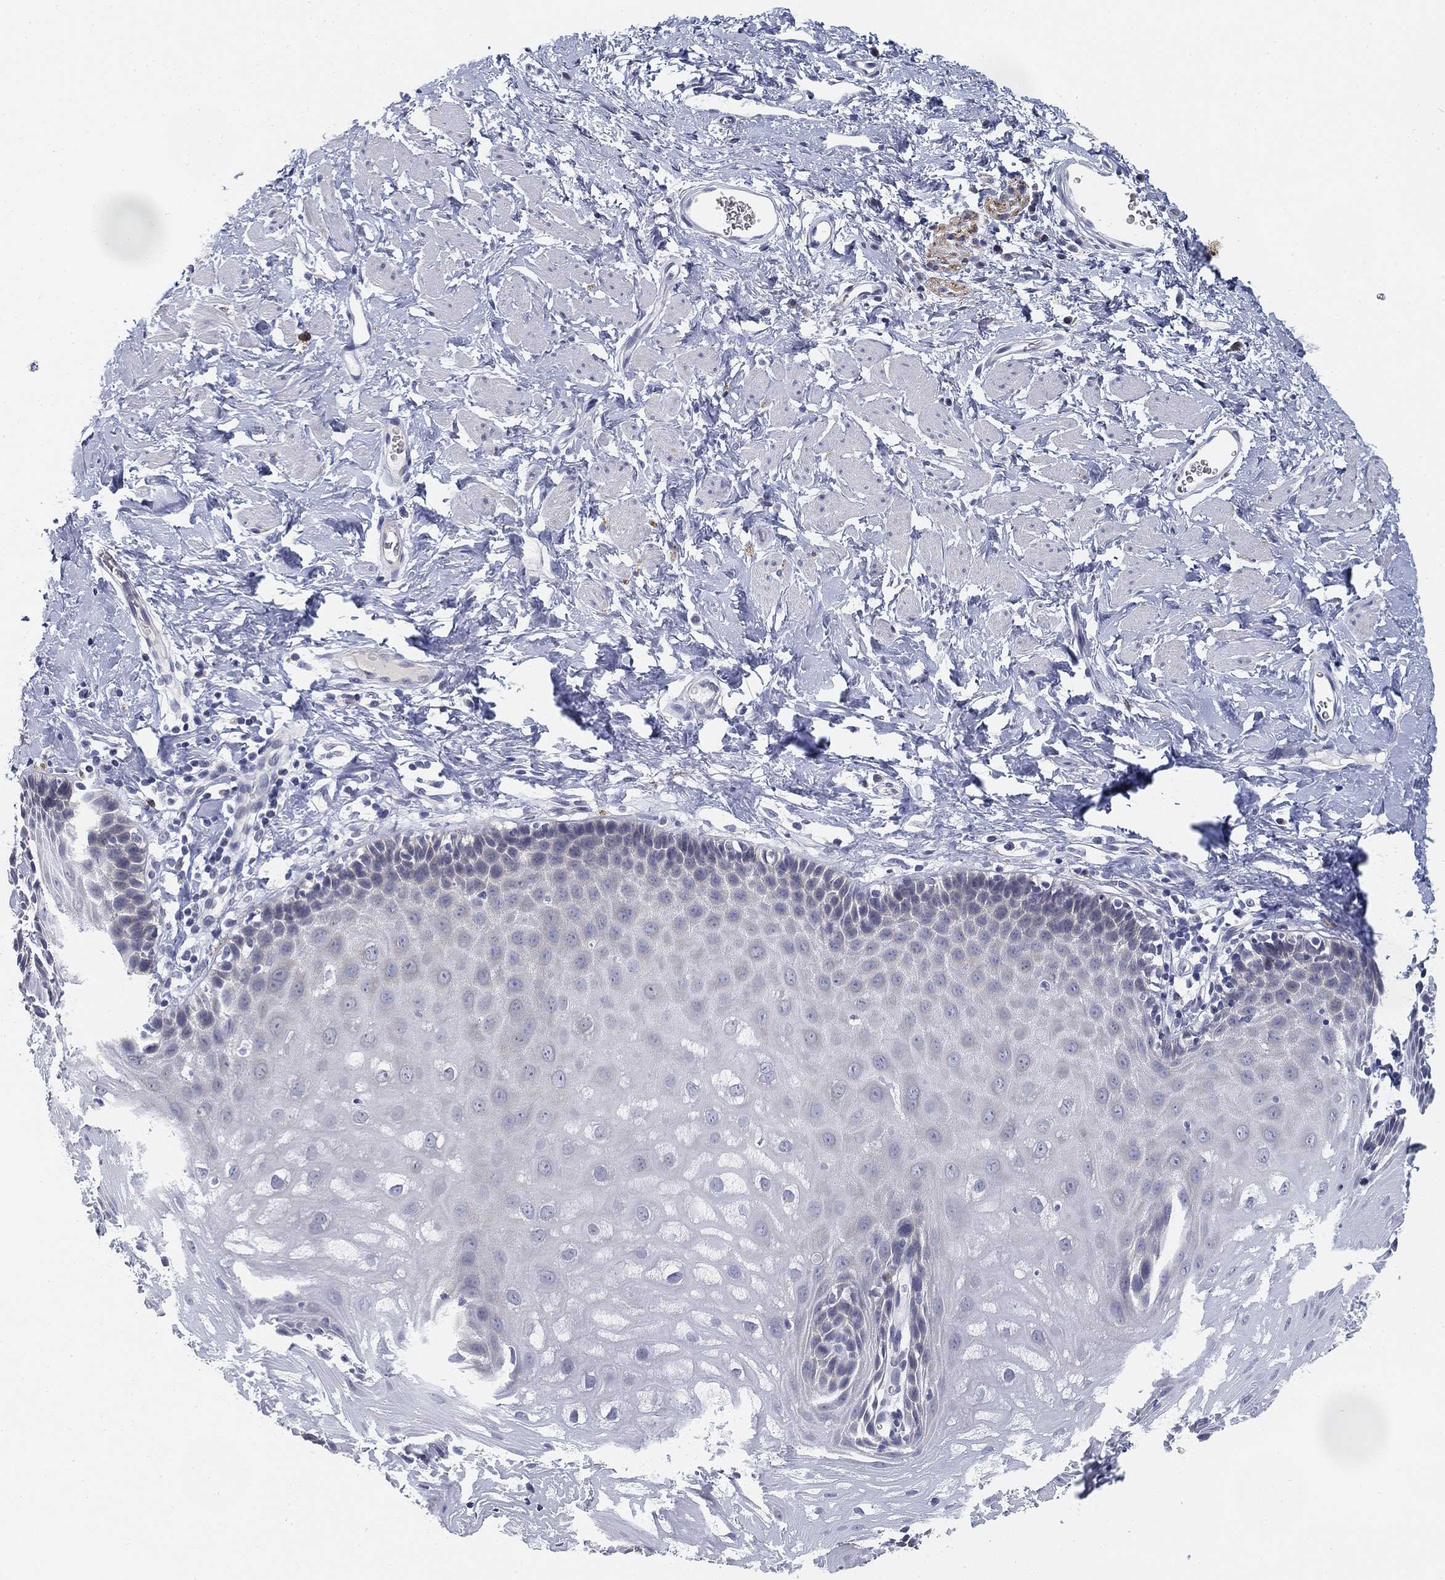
{"staining": {"intensity": "negative", "quantity": "none", "location": "none"}, "tissue": "esophagus", "cell_type": "Squamous epithelial cells", "image_type": "normal", "snomed": [{"axis": "morphology", "description": "Normal tissue, NOS"}, {"axis": "topography", "description": "Esophagus"}], "caption": "This is an IHC image of benign esophagus. There is no expression in squamous epithelial cells.", "gene": "SLC2A5", "patient": {"sex": "male", "age": 64}}